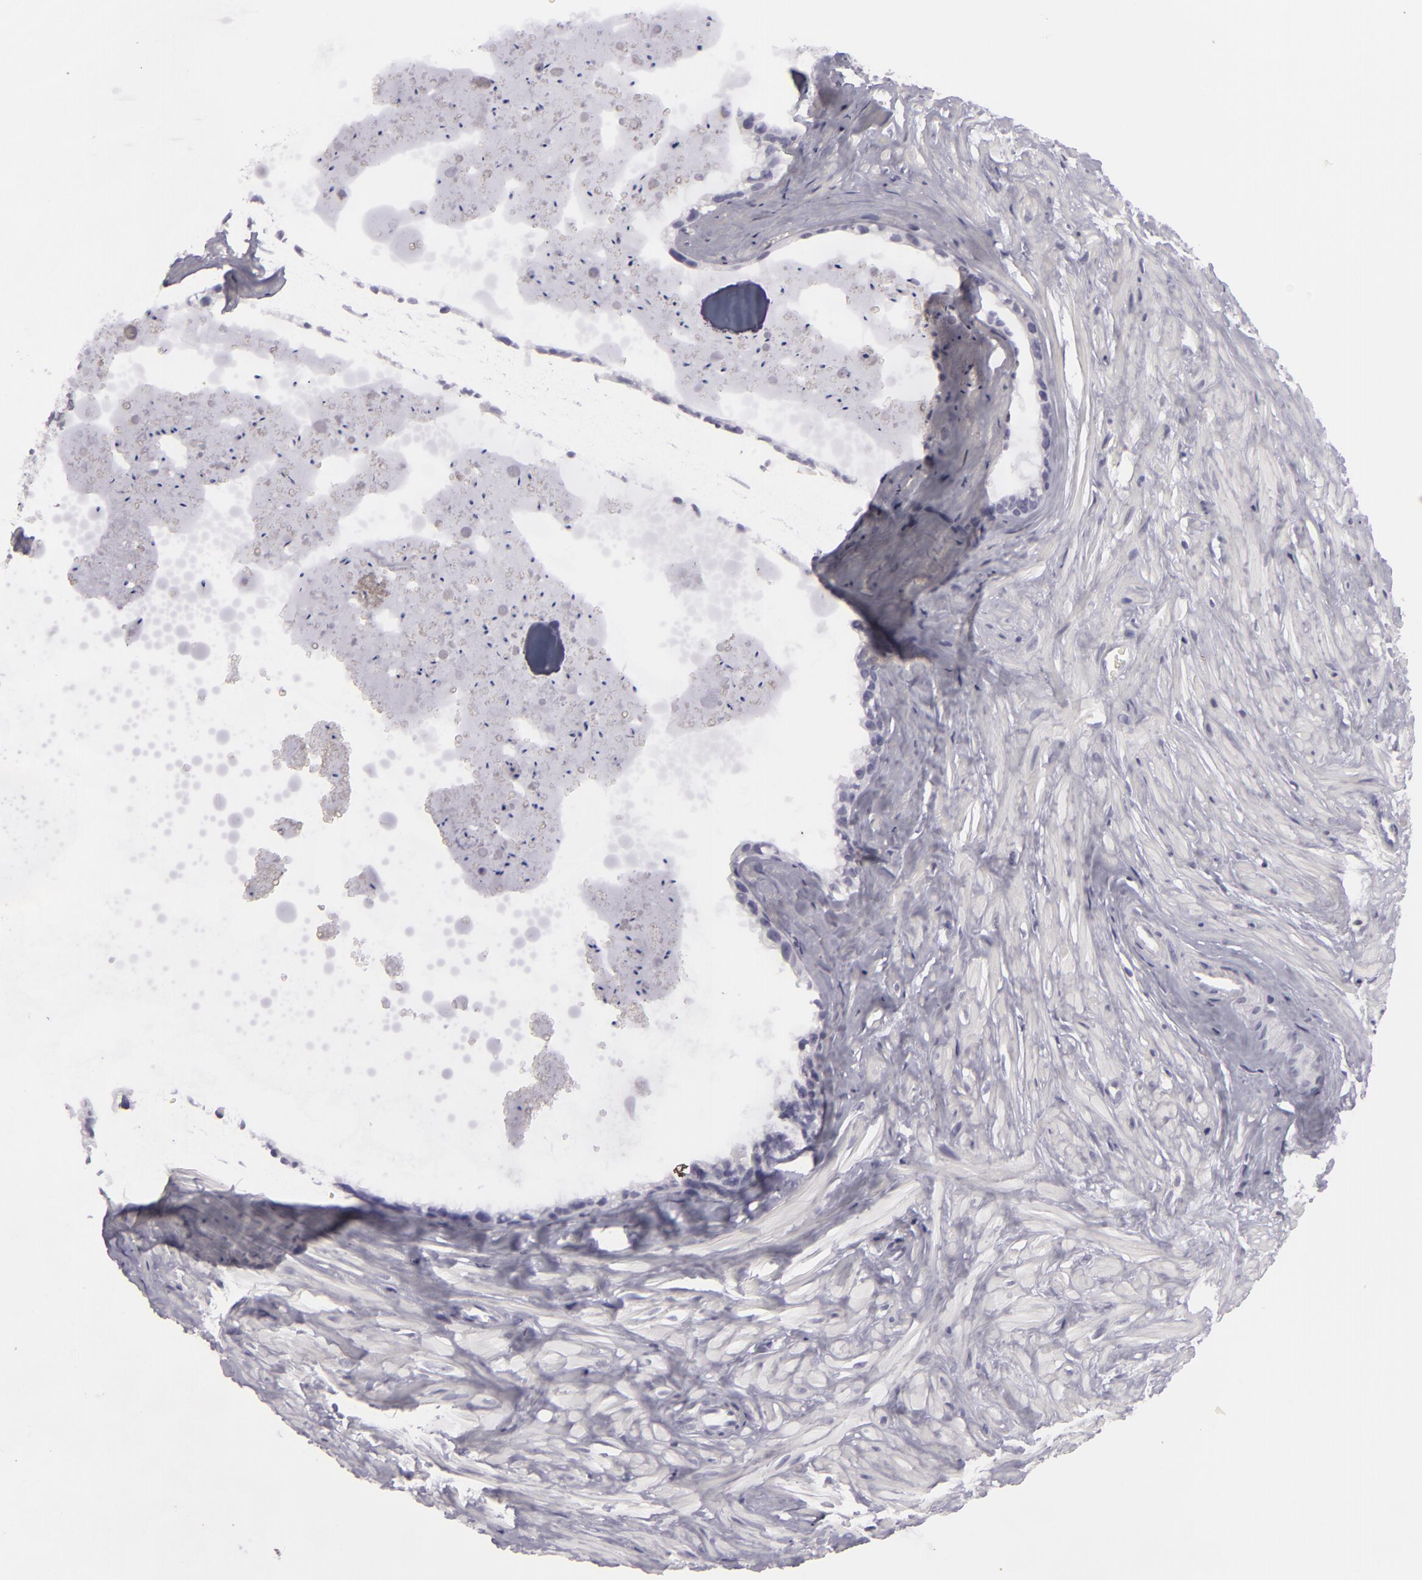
{"staining": {"intensity": "moderate", "quantity": "25%-75%", "location": "cytoplasmic/membranous"}, "tissue": "seminal vesicle", "cell_type": "Glandular cells", "image_type": "normal", "snomed": [{"axis": "morphology", "description": "Normal tissue, NOS"}, {"axis": "topography", "description": "Seminal veicle"}], "caption": "Human seminal vesicle stained for a protein (brown) reveals moderate cytoplasmic/membranous positive staining in about 25%-75% of glandular cells.", "gene": "KCNAB2", "patient": {"sex": "male", "age": 60}}